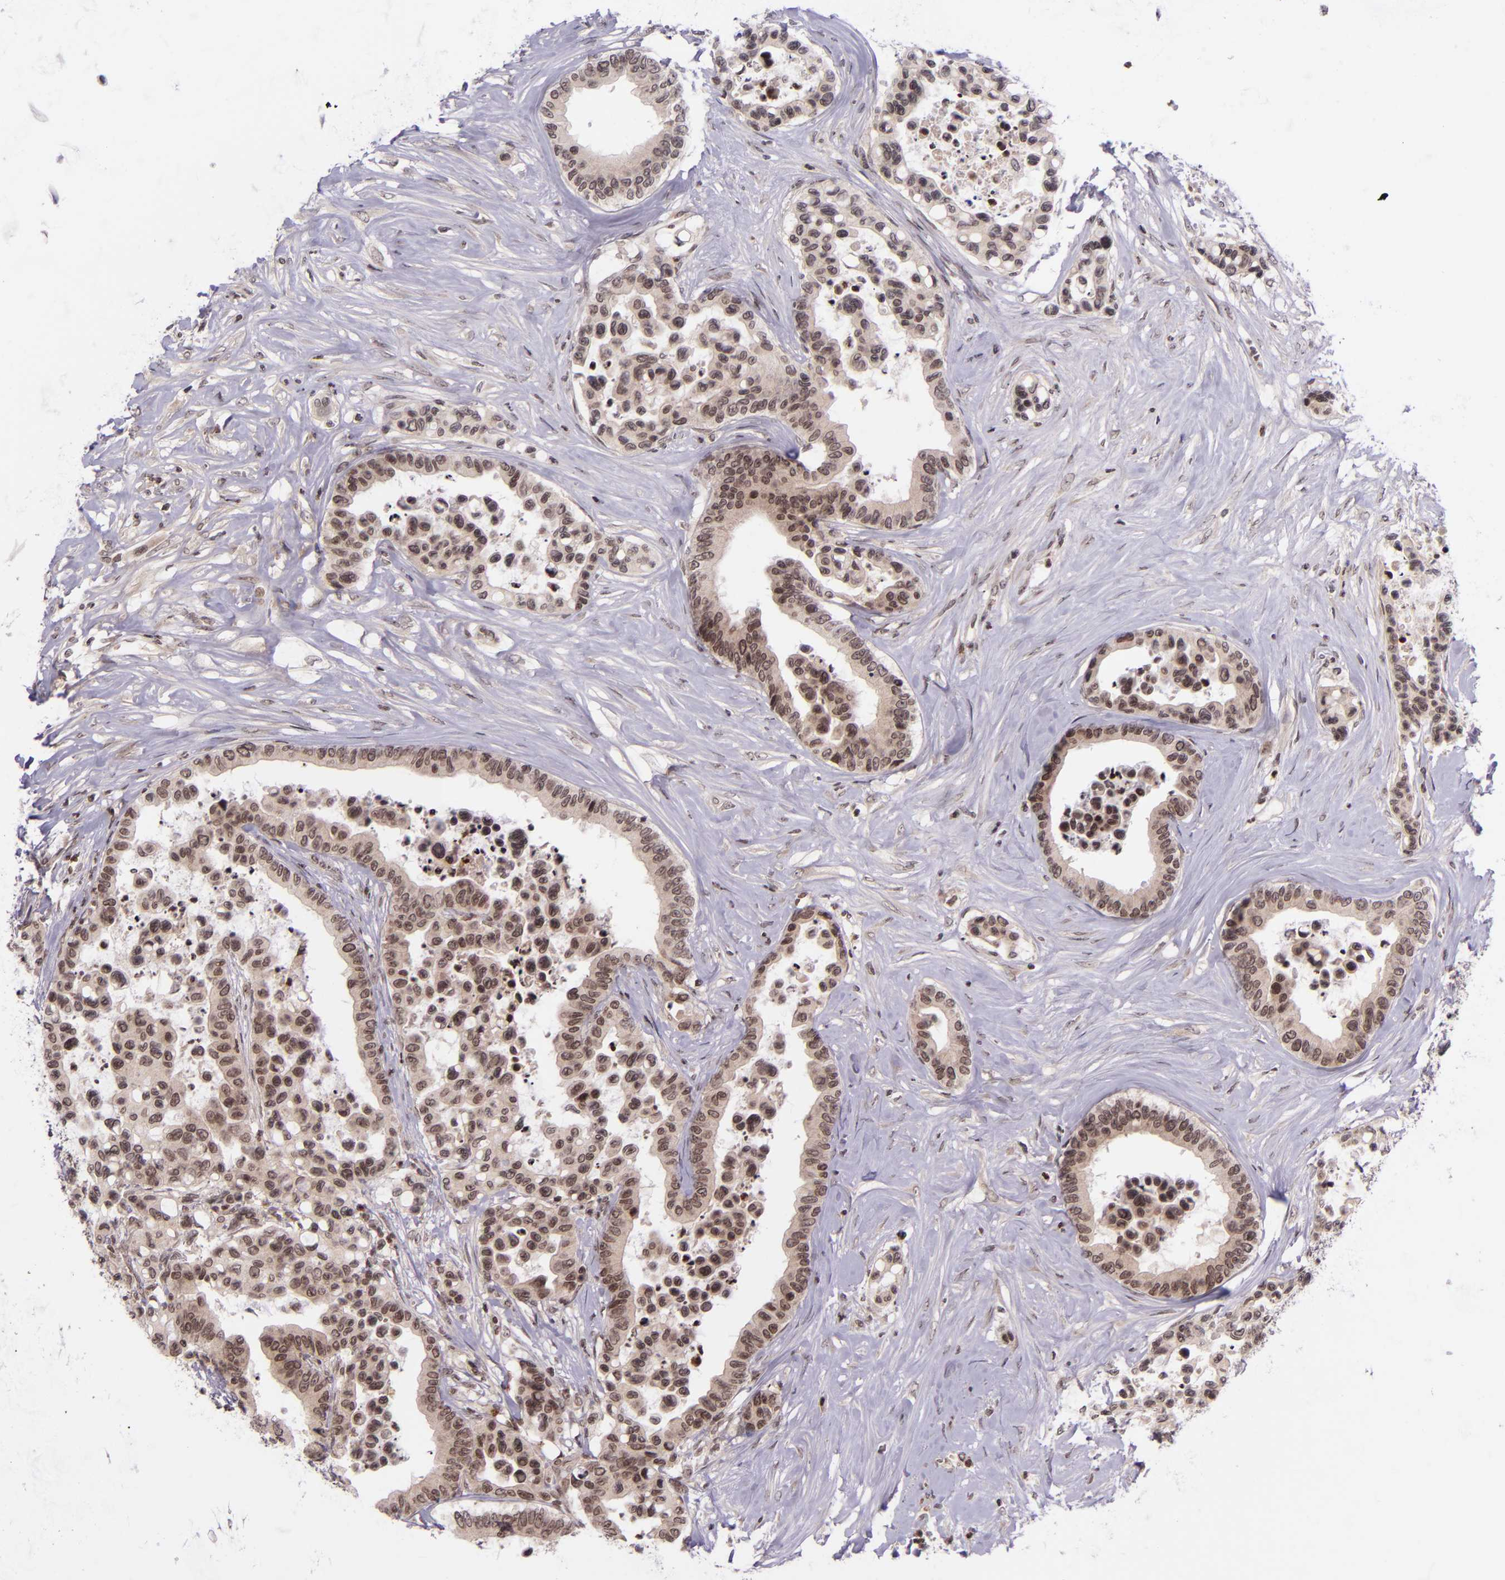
{"staining": {"intensity": "moderate", "quantity": ">75%", "location": "cytoplasmic/membranous"}, "tissue": "colorectal cancer", "cell_type": "Tumor cells", "image_type": "cancer", "snomed": [{"axis": "morphology", "description": "Adenocarcinoma, NOS"}, {"axis": "topography", "description": "Colon"}], "caption": "Colorectal cancer stained with DAB (3,3'-diaminobenzidine) immunohistochemistry reveals medium levels of moderate cytoplasmic/membranous positivity in approximately >75% of tumor cells.", "gene": "SELL", "patient": {"sex": "male", "age": 82}}